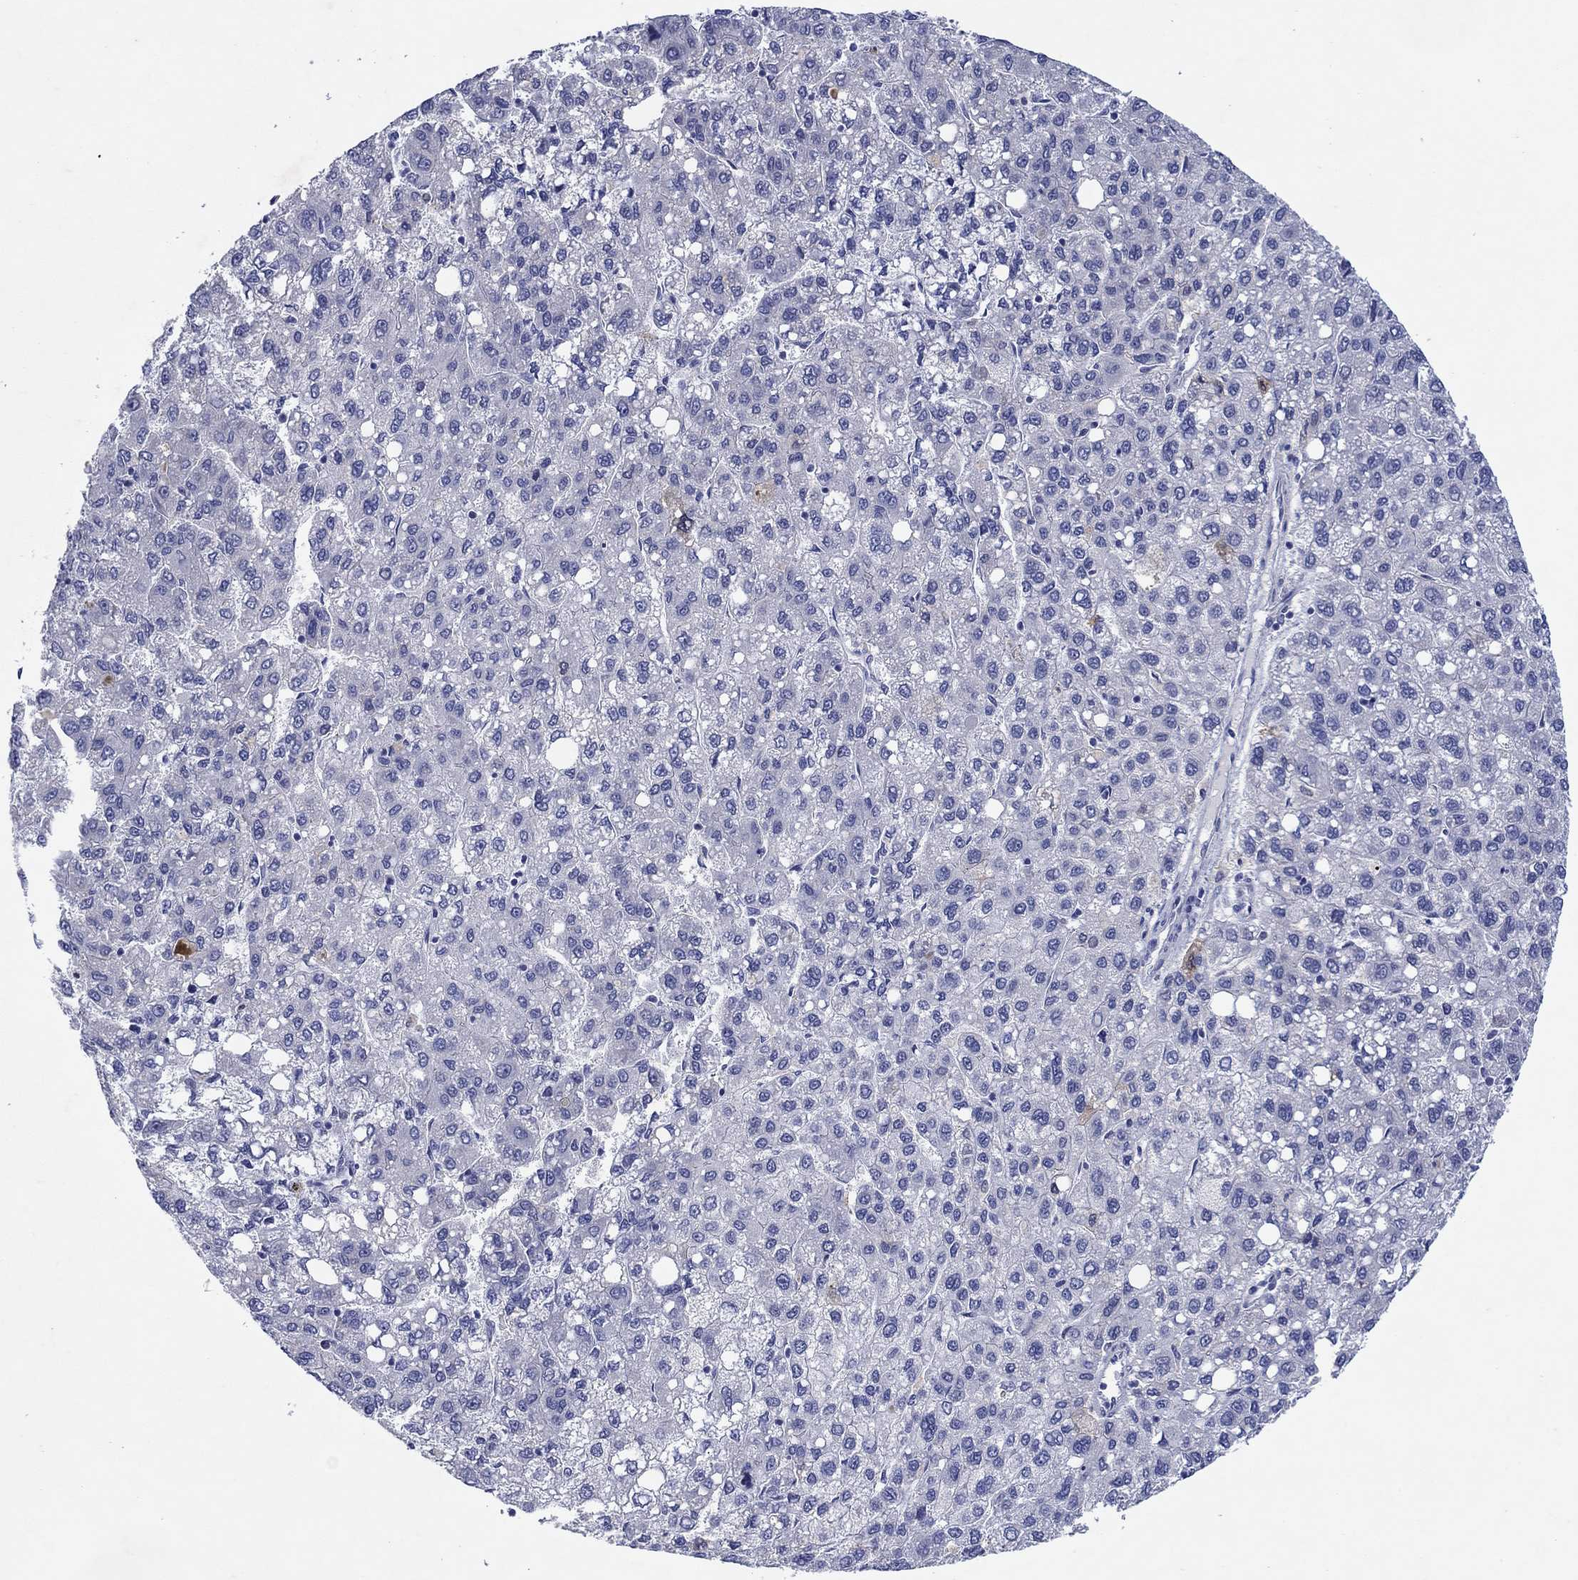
{"staining": {"intensity": "negative", "quantity": "none", "location": "none"}, "tissue": "liver cancer", "cell_type": "Tumor cells", "image_type": "cancer", "snomed": [{"axis": "morphology", "description": "Carcinoma, Hepatocellular, NOS"}, {"axis": "topography", "description": "Liver"}], "caption": "High power microscopy photomicrograph of an immunohistochemistry (IHC) micrograph of liver hepatocellular carcinoma, revealing no significant staining in tumor cells.", "gene": "HDC", "patient": {"sex": "female", "age": 82}}